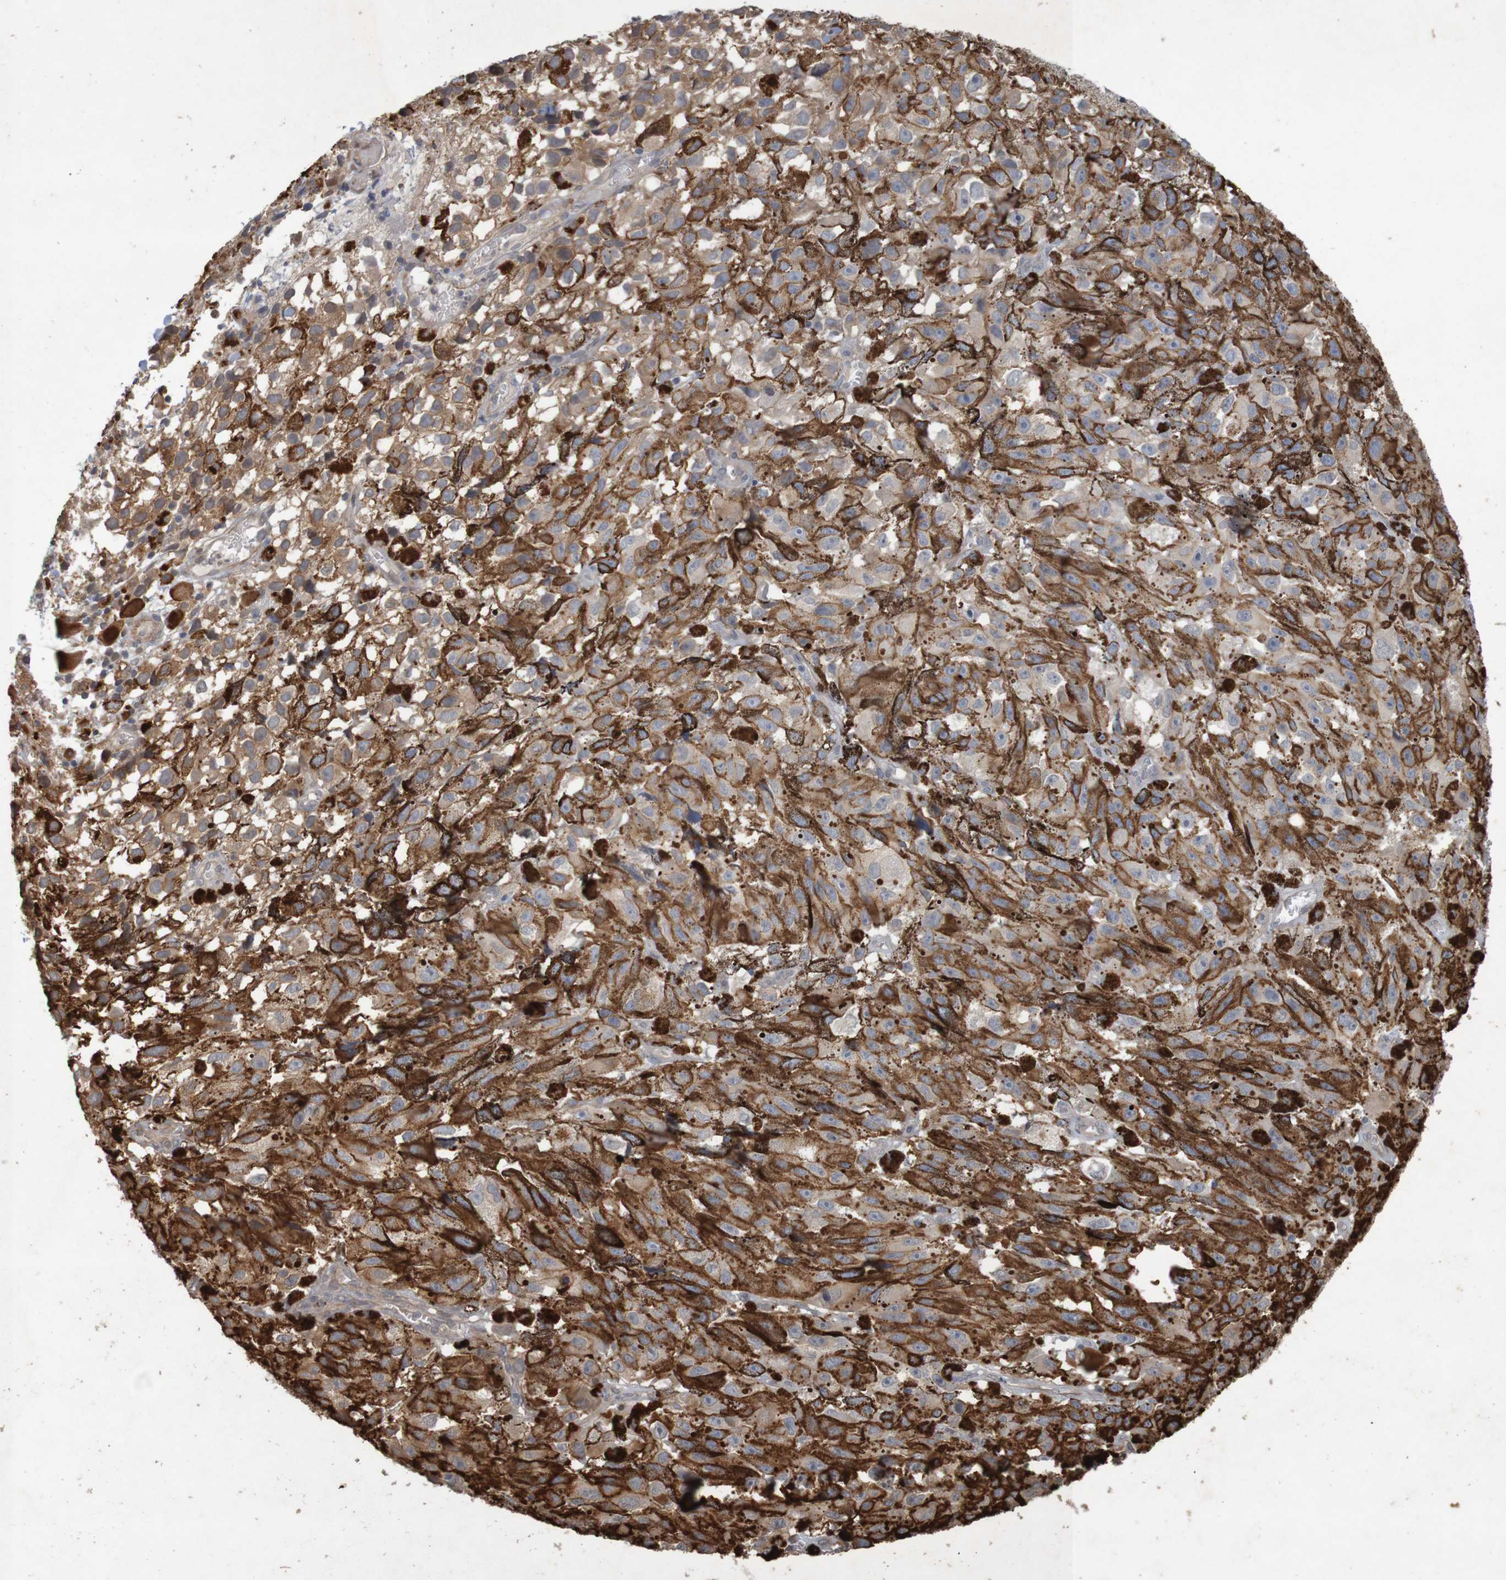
{"staining": {"intensity": "weak", "quantity": "25%-75%", "location": "cytoplasmic/membranous"}, "tissue": "melanoma", "cell_type": "Tumor cells", "image_type": "cancer", "snomed": [{"axis": "morphology", "description": "Malignant melanoma, NOS"}, {"axis": "topography", "description": "Skin"}], "caption": "Immunohistochemistry (IHC) photomicrograph of melanoma stained for a protein (brown), which reveals low levels of weak cytoplasmic/membranous expression in about 25%-75% of tumor cells.", "gene": "ARHGEF11", "patient": {"sex": "female", "age": 104}}